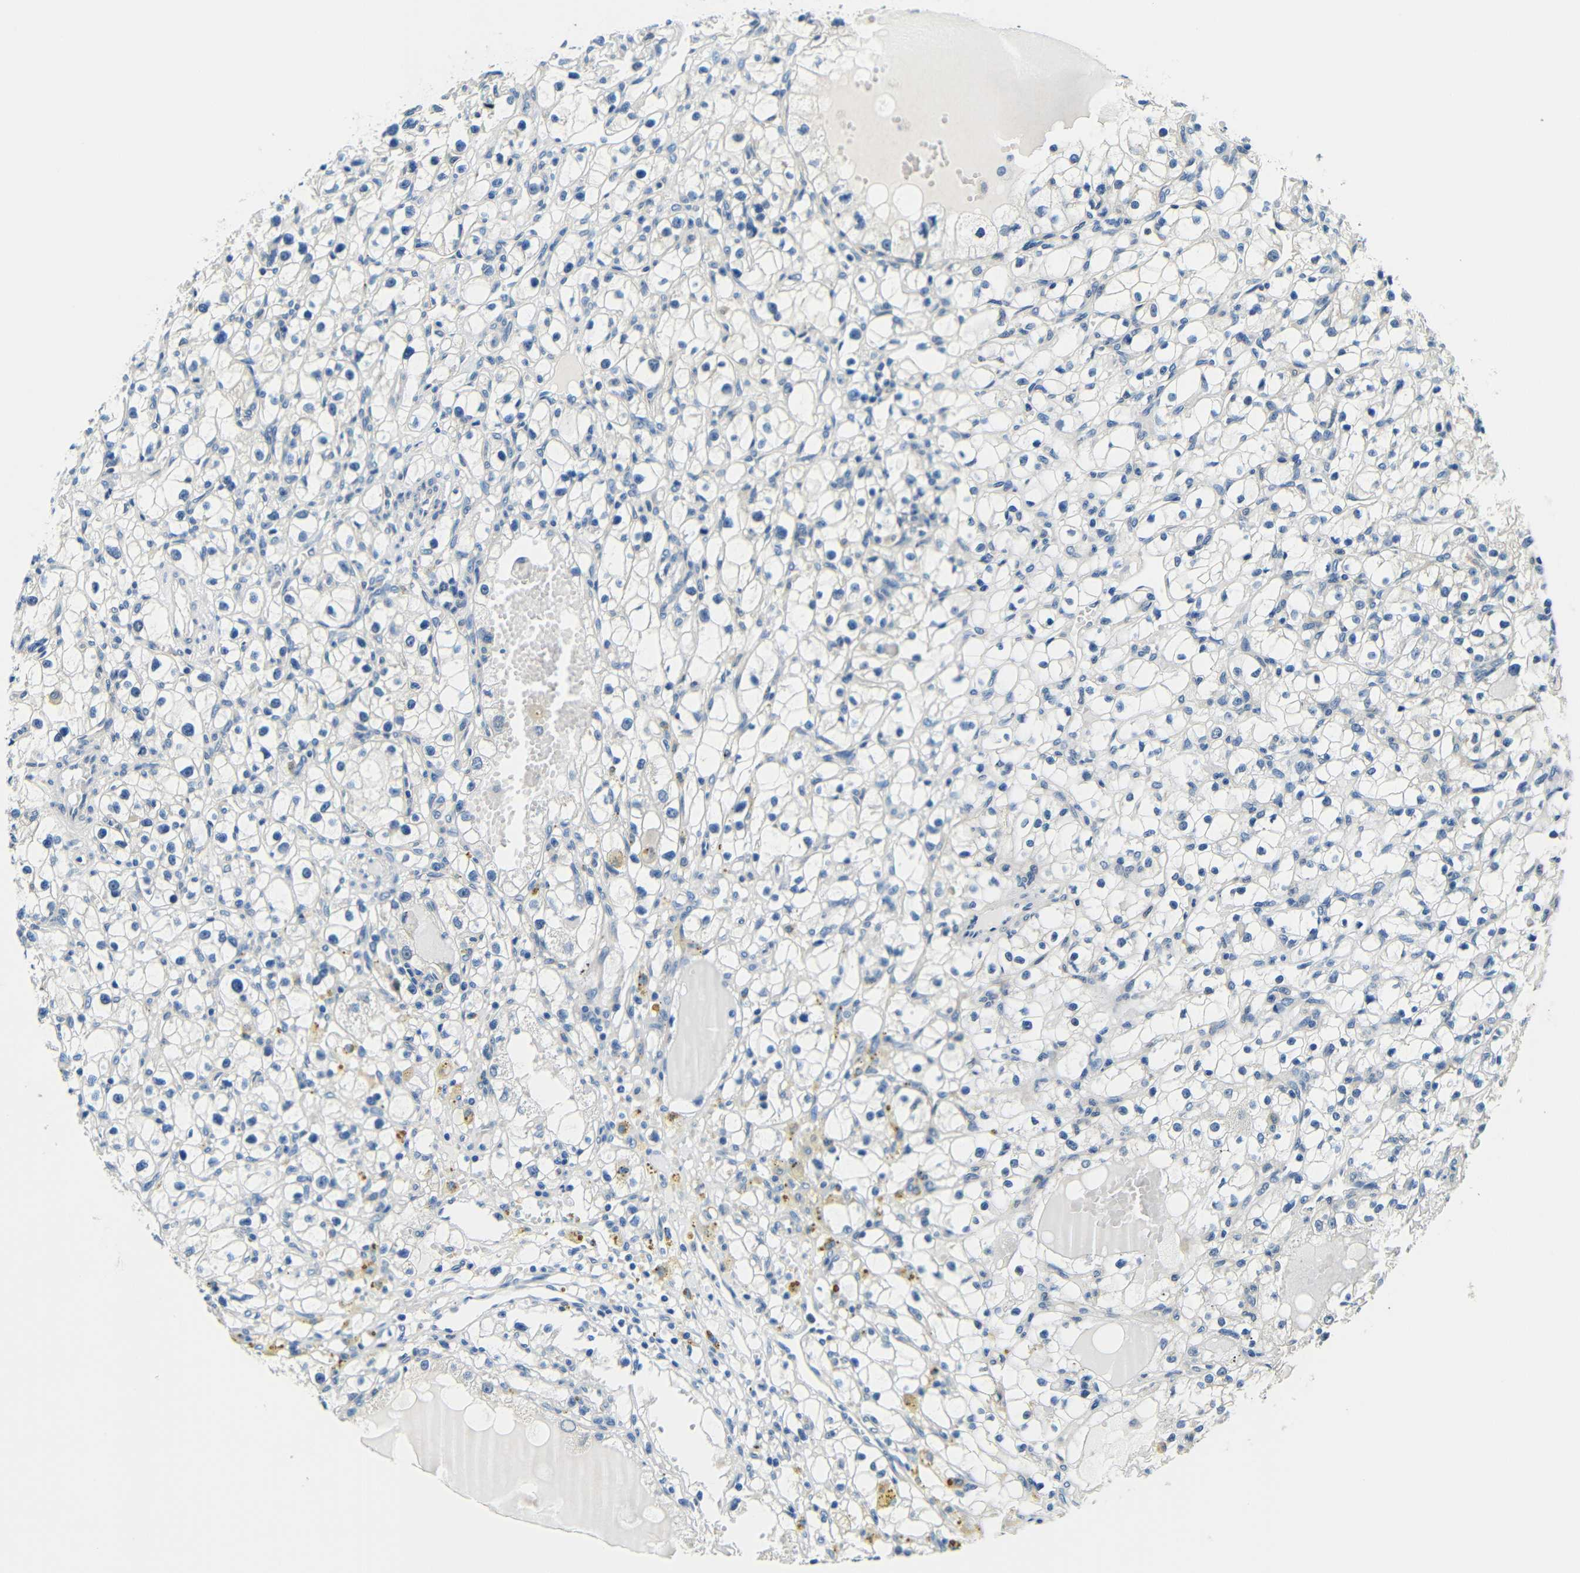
{"staining": {"intensity": "negative", "quantity": "none", "location": "none"}, "tissue": "renal cancer", "cell_type": "Tumor cells", "image_type": "cancer", "snomed": [{"axis": "morphology", "description": "Adenocarcinoma, NOS"}, {"axis": "topography", "description": "Kidney"}], "caption": "Protein analysis of renal cancer demonstrates no significant staining in tumor cells.", "gene": "ADAP1", "patient": {"sex": "male", "age": 56}}